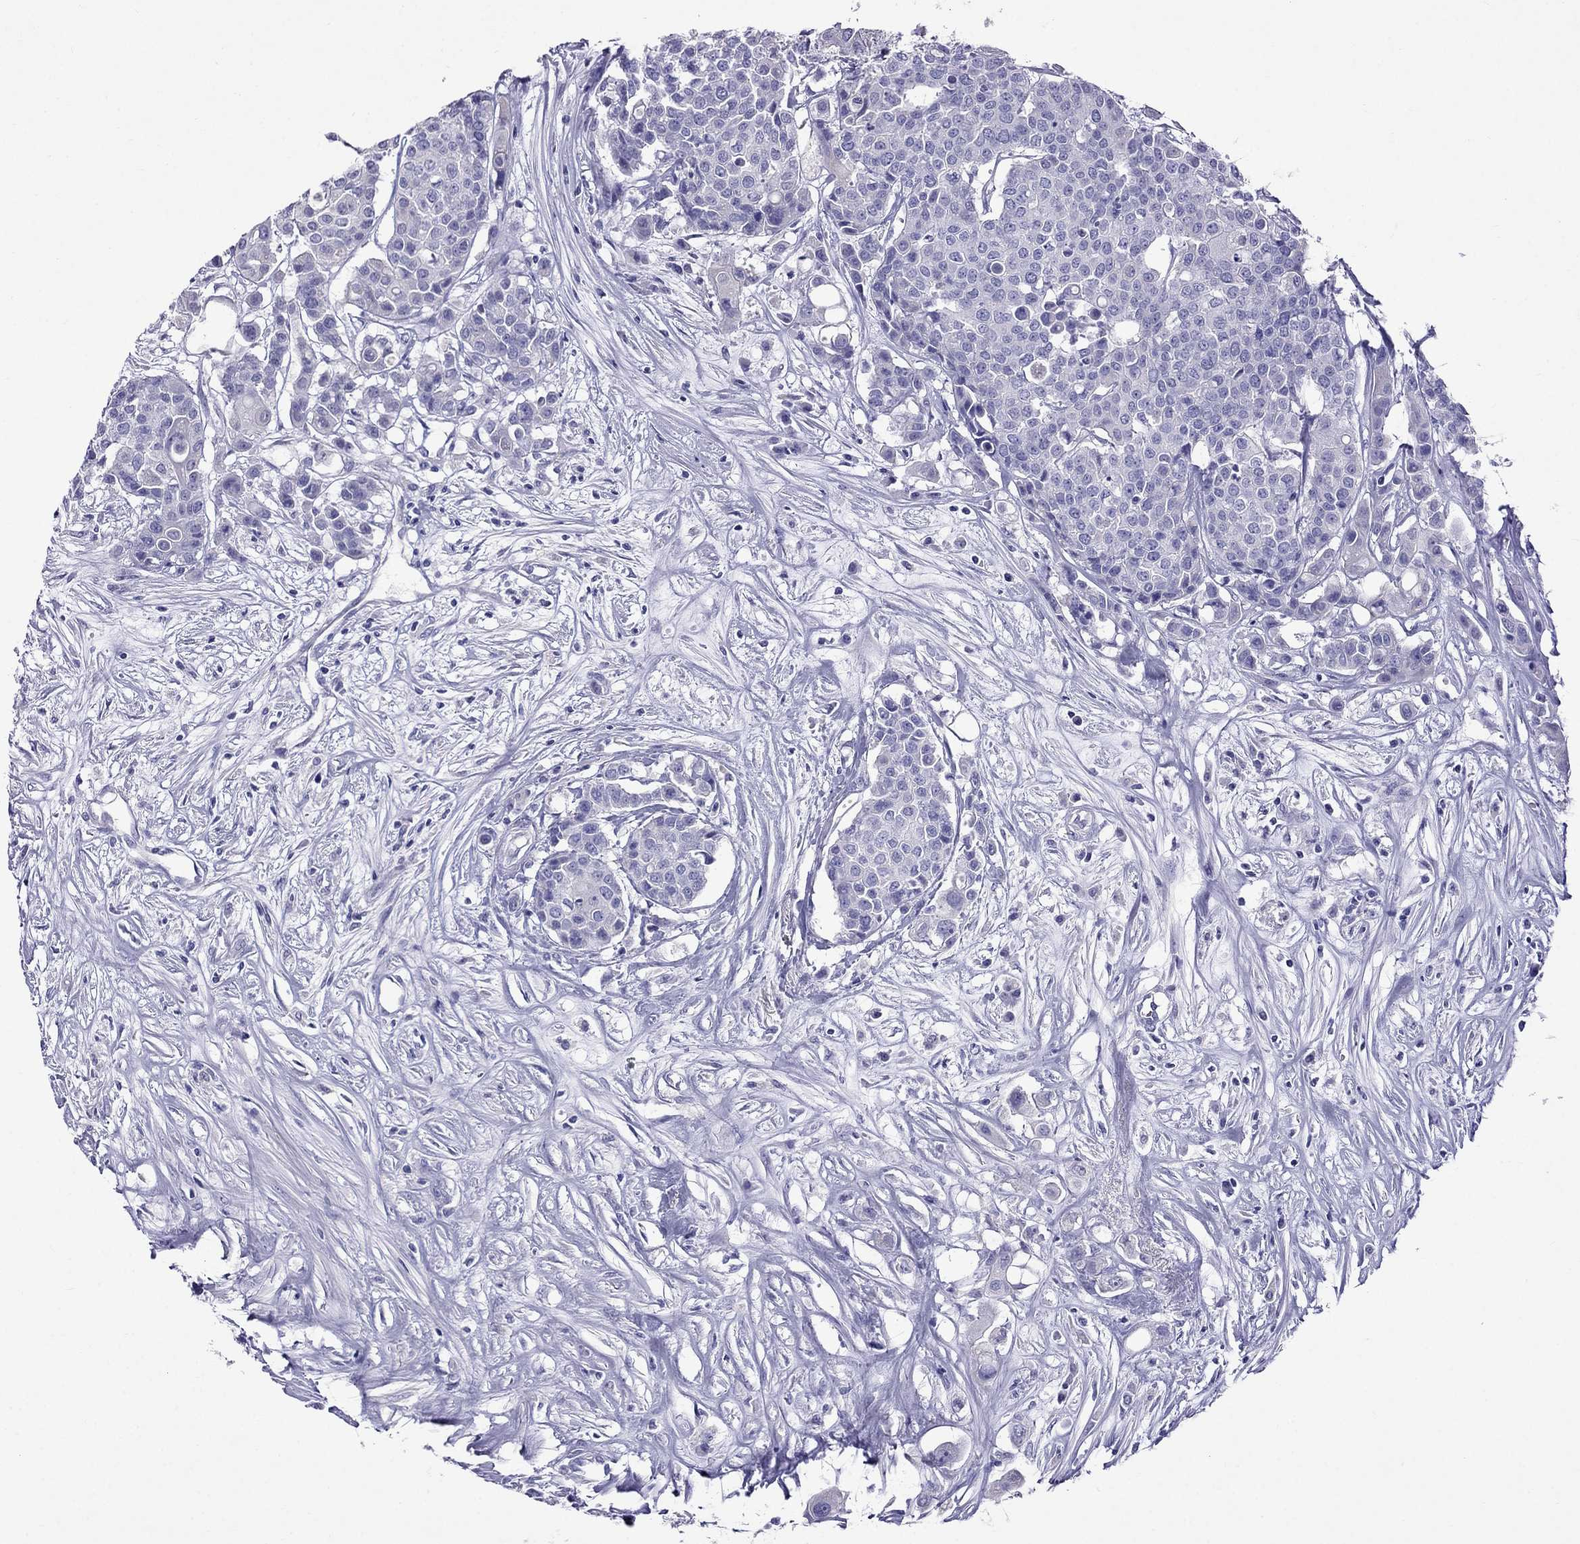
{"staining": {"intensity": "negative", "quantity": "none", "location": "none"}, "tissue": "carcinoid", "cell_type": "Tumor cells", "image_type": "cancer", "snomed": [{"axis": "morphology", "description": "Carcinoid, malignant, NOS"}, {"axis": "topography", "description": "Colon"}], "caption": "Immunohistochemical staining of human carcinoid shows no significant positivity in tumor cells. The staining was performed using DAB (3,3'-diaminobenzidine) to visualize the protein expression in brown, while the nuclei were stained in blue with hematoxylin (Magnification: 20x).", "gene": "TDRD1", "patient": {"sex": "male", "age": 81}}